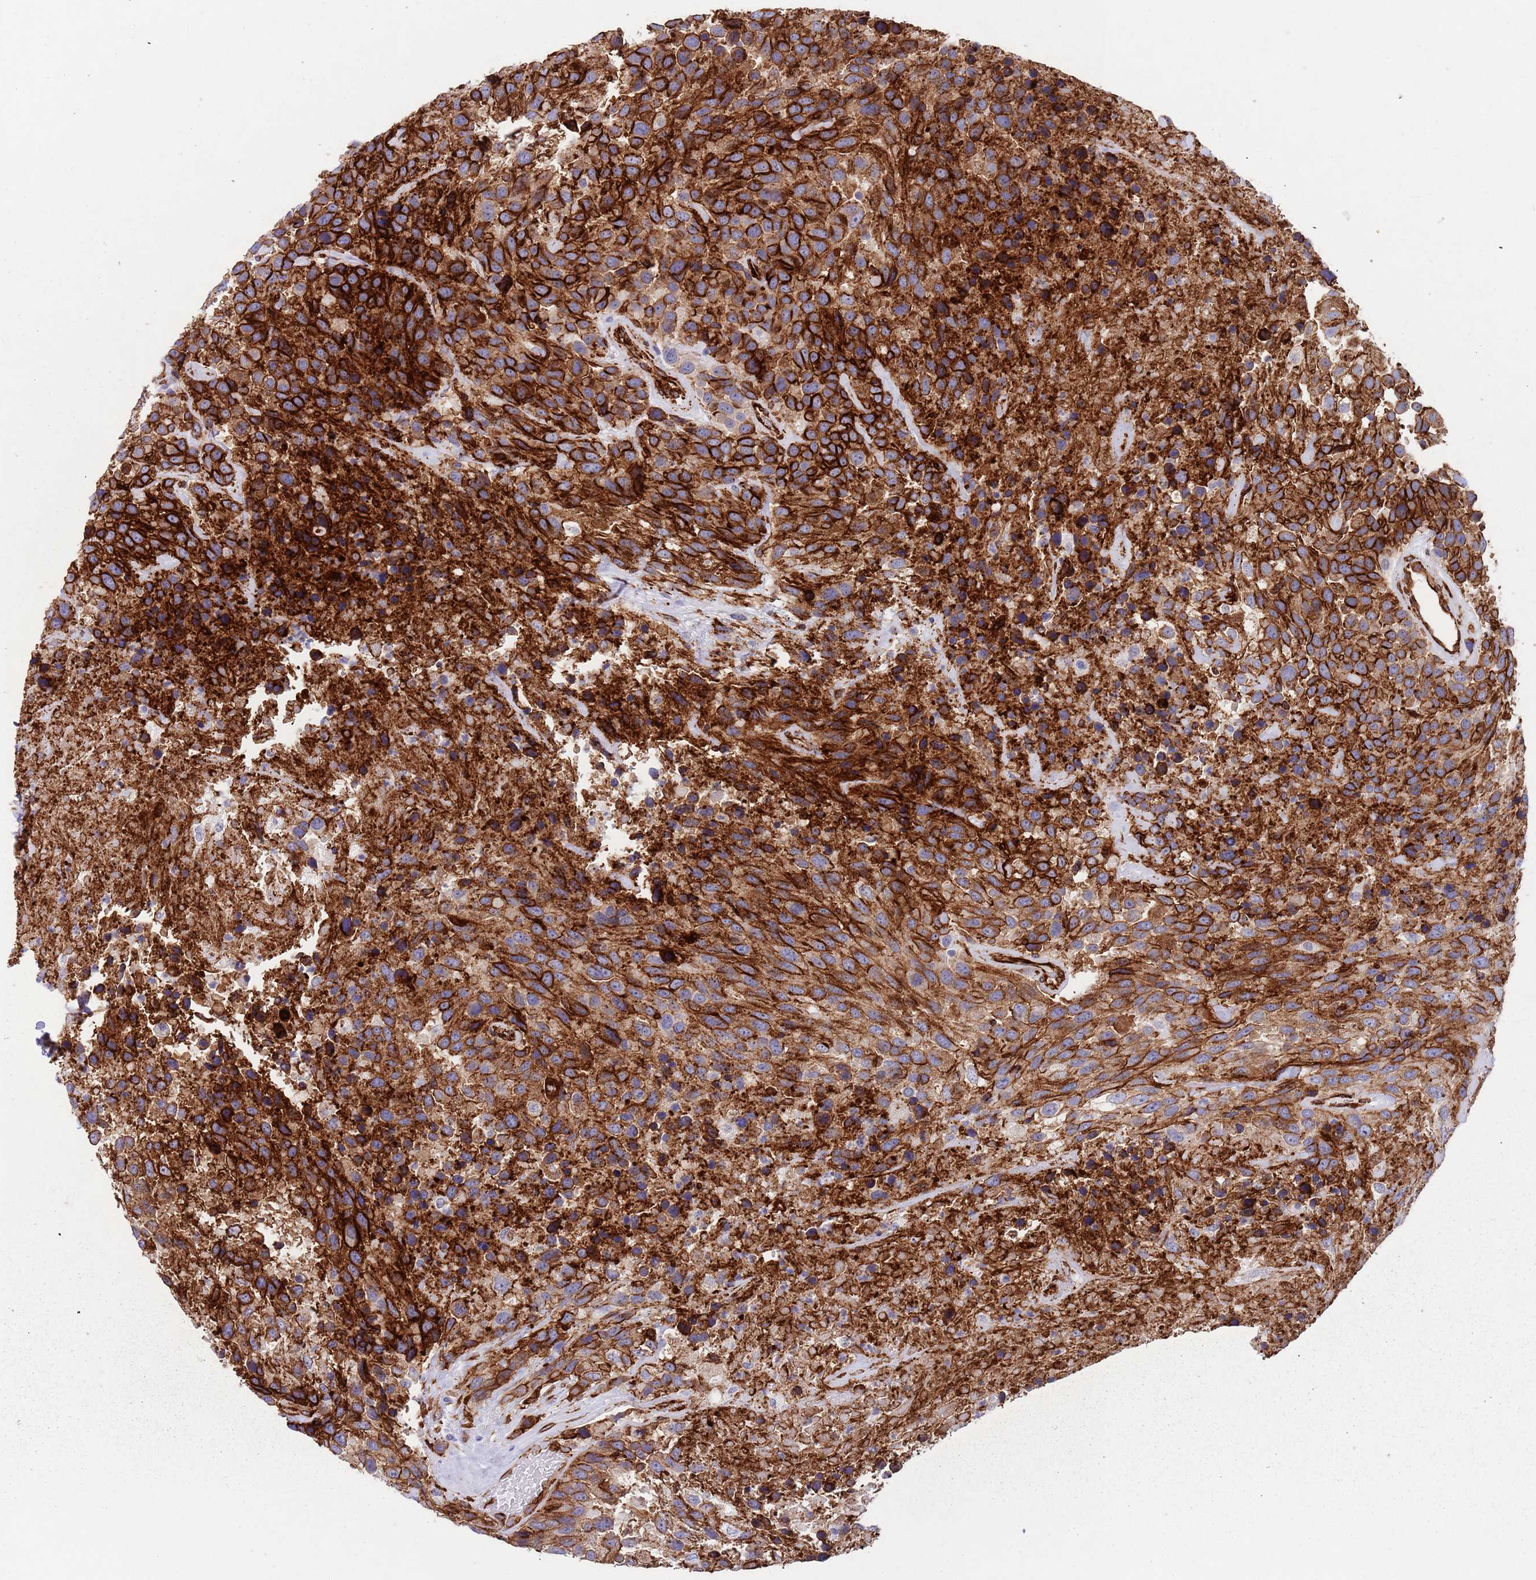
{"staining": {"intensity": "strong", "quantity": ">75%", "location": "cytoplasmic/membranous"}, "tissue": "urothelial cancer", "cell_type": "Tumor cells", "image_type": "cancer", "snomed": [{"axis": "morphology", "description": "Urothelial carcinoma, High grade"}, {"axis": "topography", "description": "Urinary bladder"}], "caption": "High-grade urothelial carcinoma stained with DAB immunohistochemistry (IHC) shows high levels of strong cytoplasmic/membranous staining in about >75% of tumor cells.", "gene": "CAV2", "patient": {"sex": "female", "age": 70}}